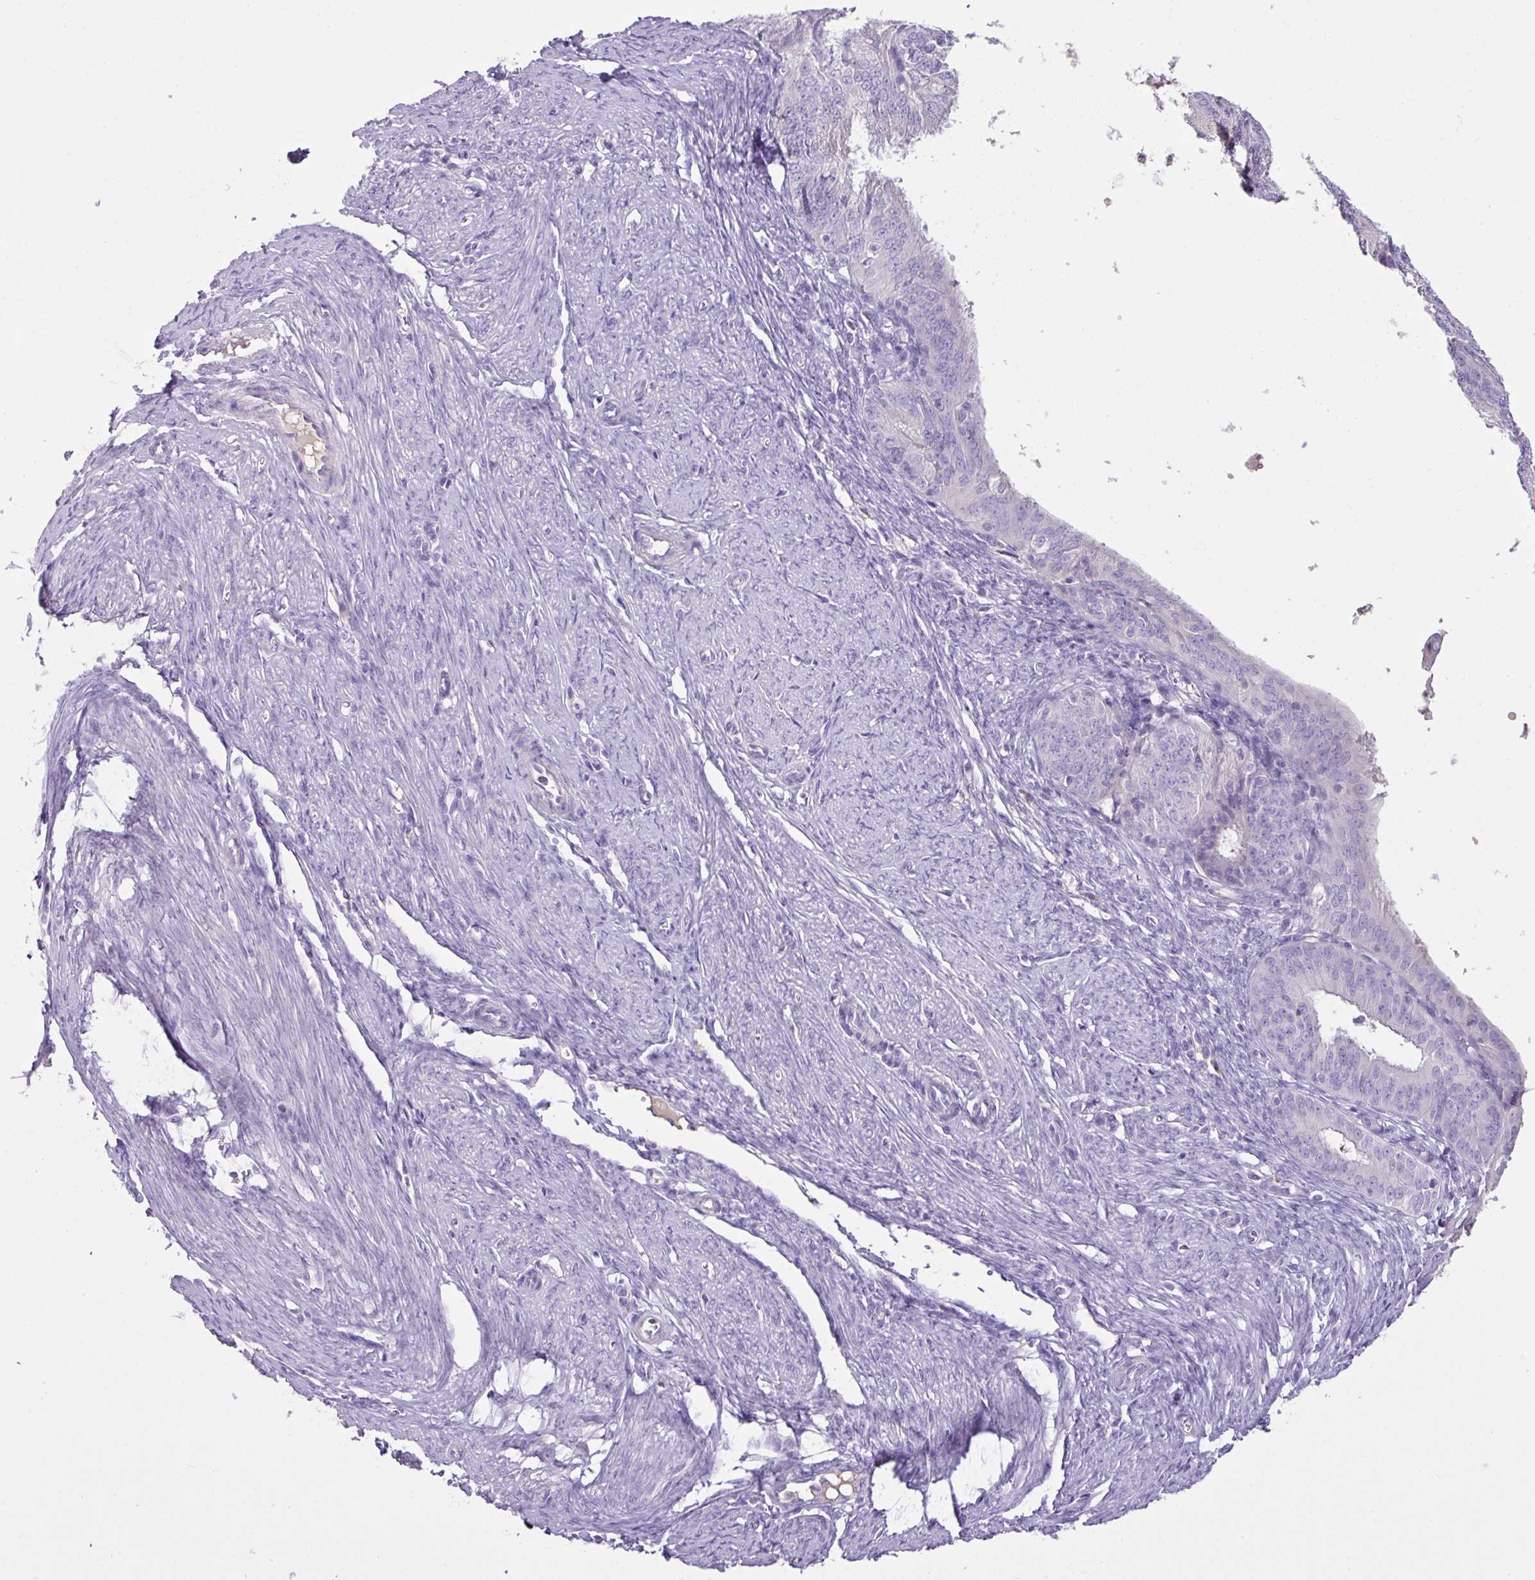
{"staining": {"intensity": "negative", "quantity": "none", "location": "none"}, "tissue": "endometrial cancer", "cell_type": "Tumor cells", "image_type": "cancer", "snomed": [{"axis": "morphology", "description": "Adenocarcinoma, NOS"}, {"axis": "topography", "description": "Endometrium"}], "caption": "Immunohistochemistry (IHC) photomicrograph of neoplastic tissue: endometrial adenocarcinoma stained with DAB (3,3'-diaminobenzidine) exhibits no significant protein staining in tumor cells. (Immunohistochemistry, brightfield microscopy, high magnification).", "gene": "OR6C6", "patient": {"sex": "female", "age": 51}}